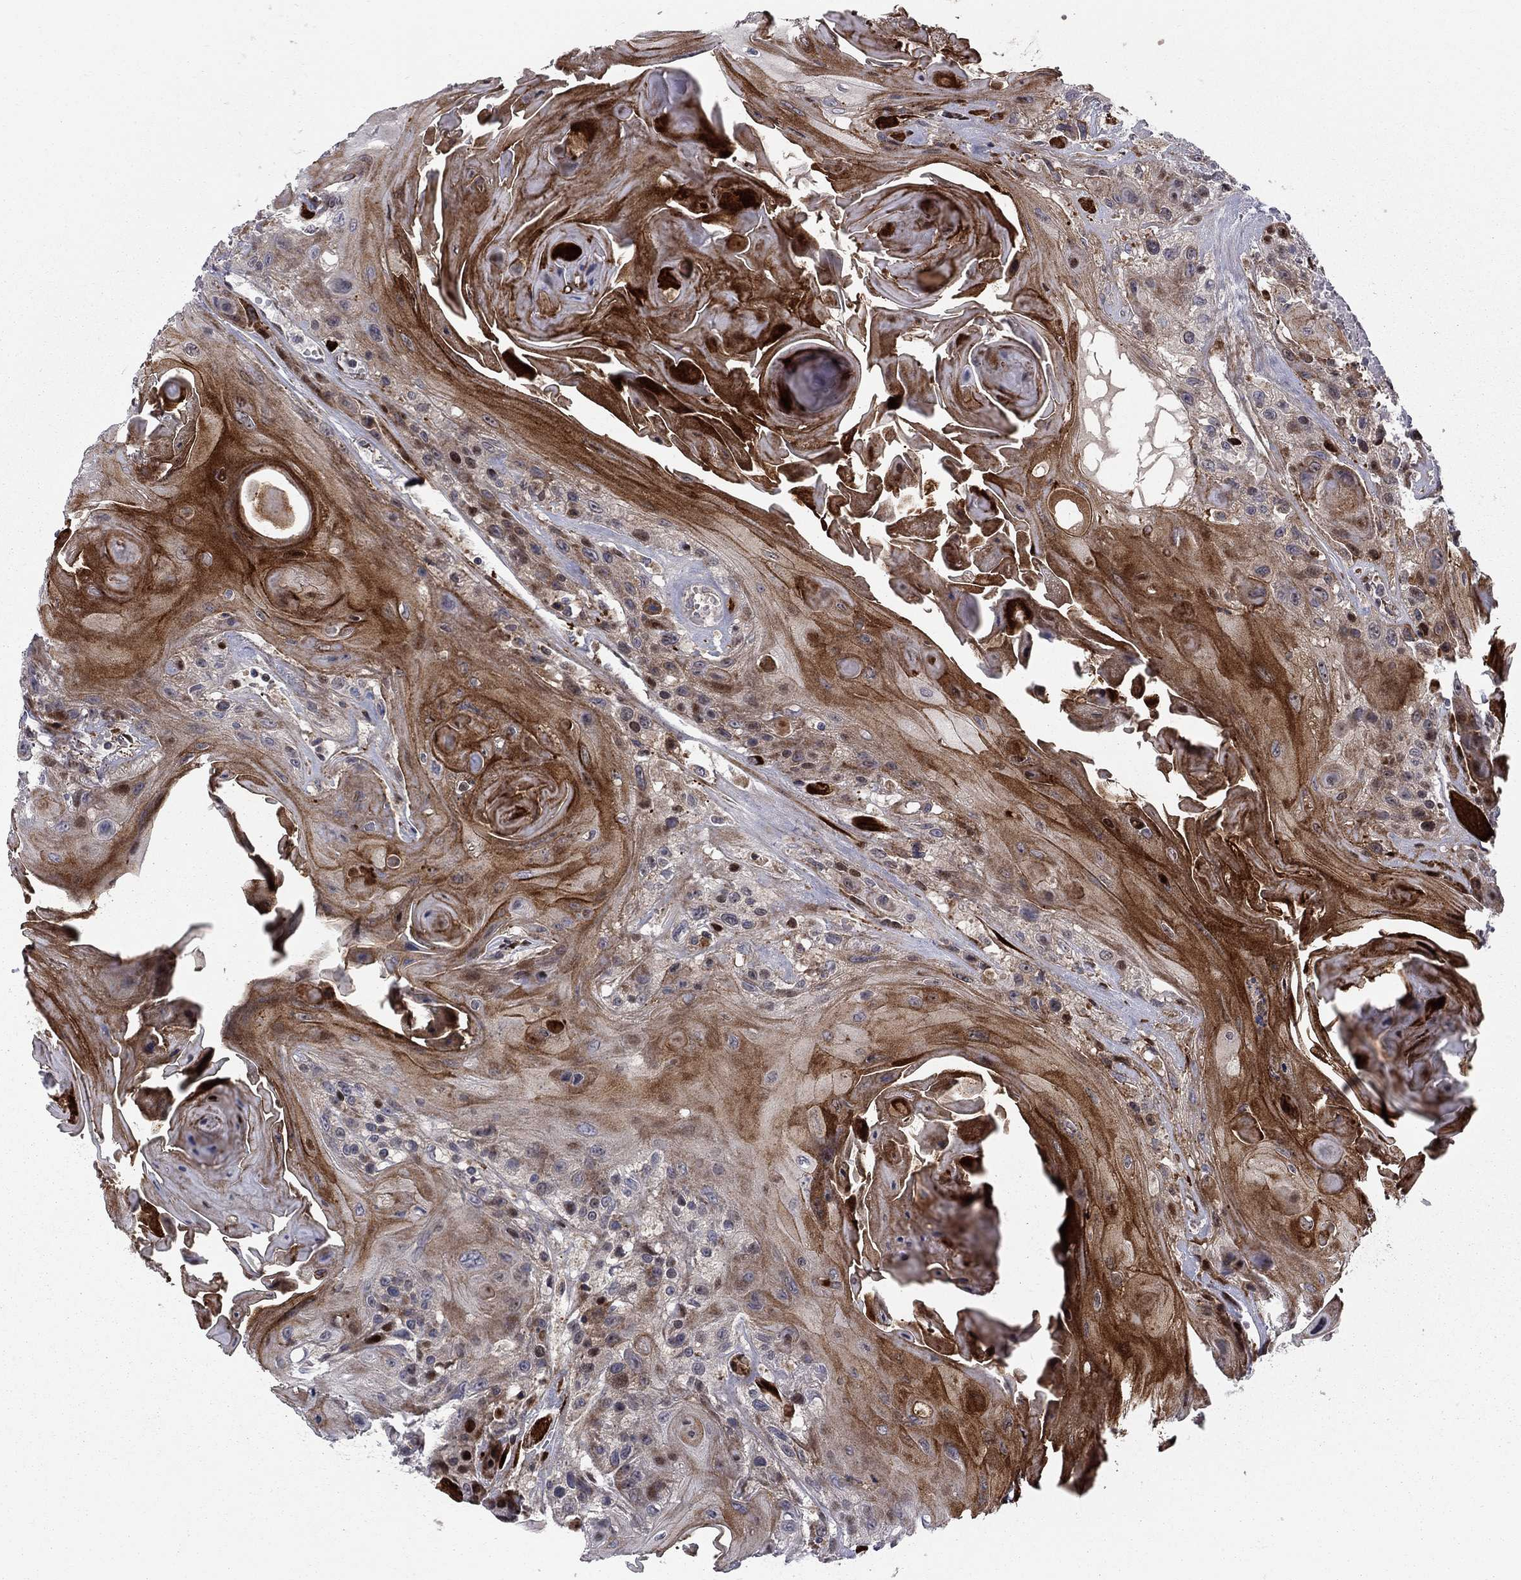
{"staining": {"intensity": "strong", "quantity": "25%-75%", "location": "cytoplasmic/membranous"}, "tissue": "head and neck cancer", "cell_type": "Tumor cells", "image_type": "cancer", "snomed": [{"axis": "morphology", "description": "Squamous cell carcinoma, NOS"}, {"axis": "topography", "description": "Head-Neck"}], "caption": "Tumor cells reveal strong cytoplasmic/membranous positivity in about 25%-75% of cells in head and neck cancer (squamous cell carcinoma).", "gene": "MIOS", "patient": {"sex": "female", "age": 59}}